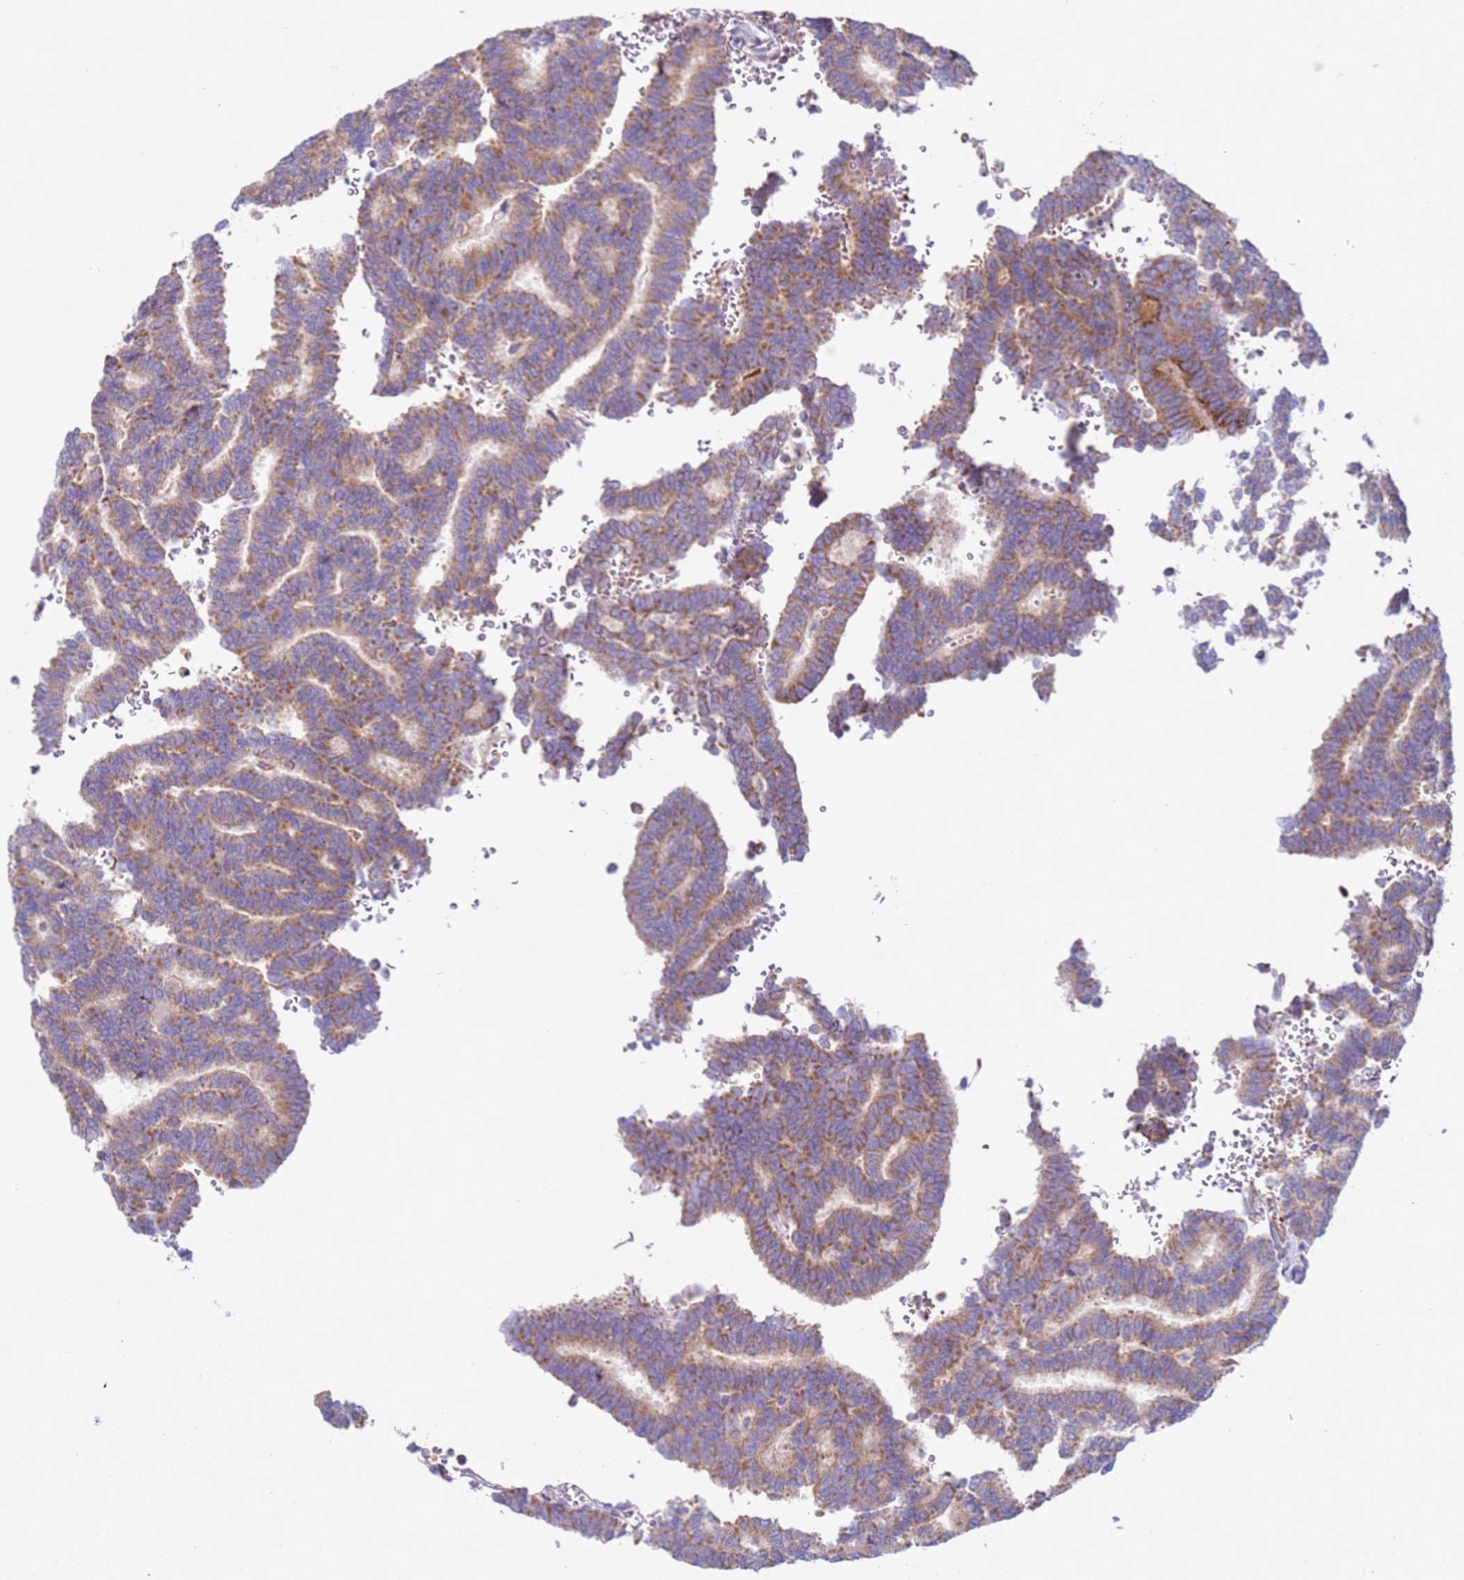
{"staining": {"intensity": "moderate", "quantity": ">75%", "location": "cytoplasmic/membranous"}, "tissue": "thyroid cancer", "cell_type": "Tumor cells", "image_type": "cancer", "snomed": [{"axis": "morphology", "description": "Papillary adenocarcinoma, NOS"}, {"axis": "topography", "description": "Thyroid gland"}], "caption": "There is medium levels of moderate cytoplasmic/membranous positivity in tumor cells of thyroid cancer, as demonstrated by immunohistochemical staining (brown color).", "gene": "TTPAL", "patient": {"sex": "female", "age": 35}}